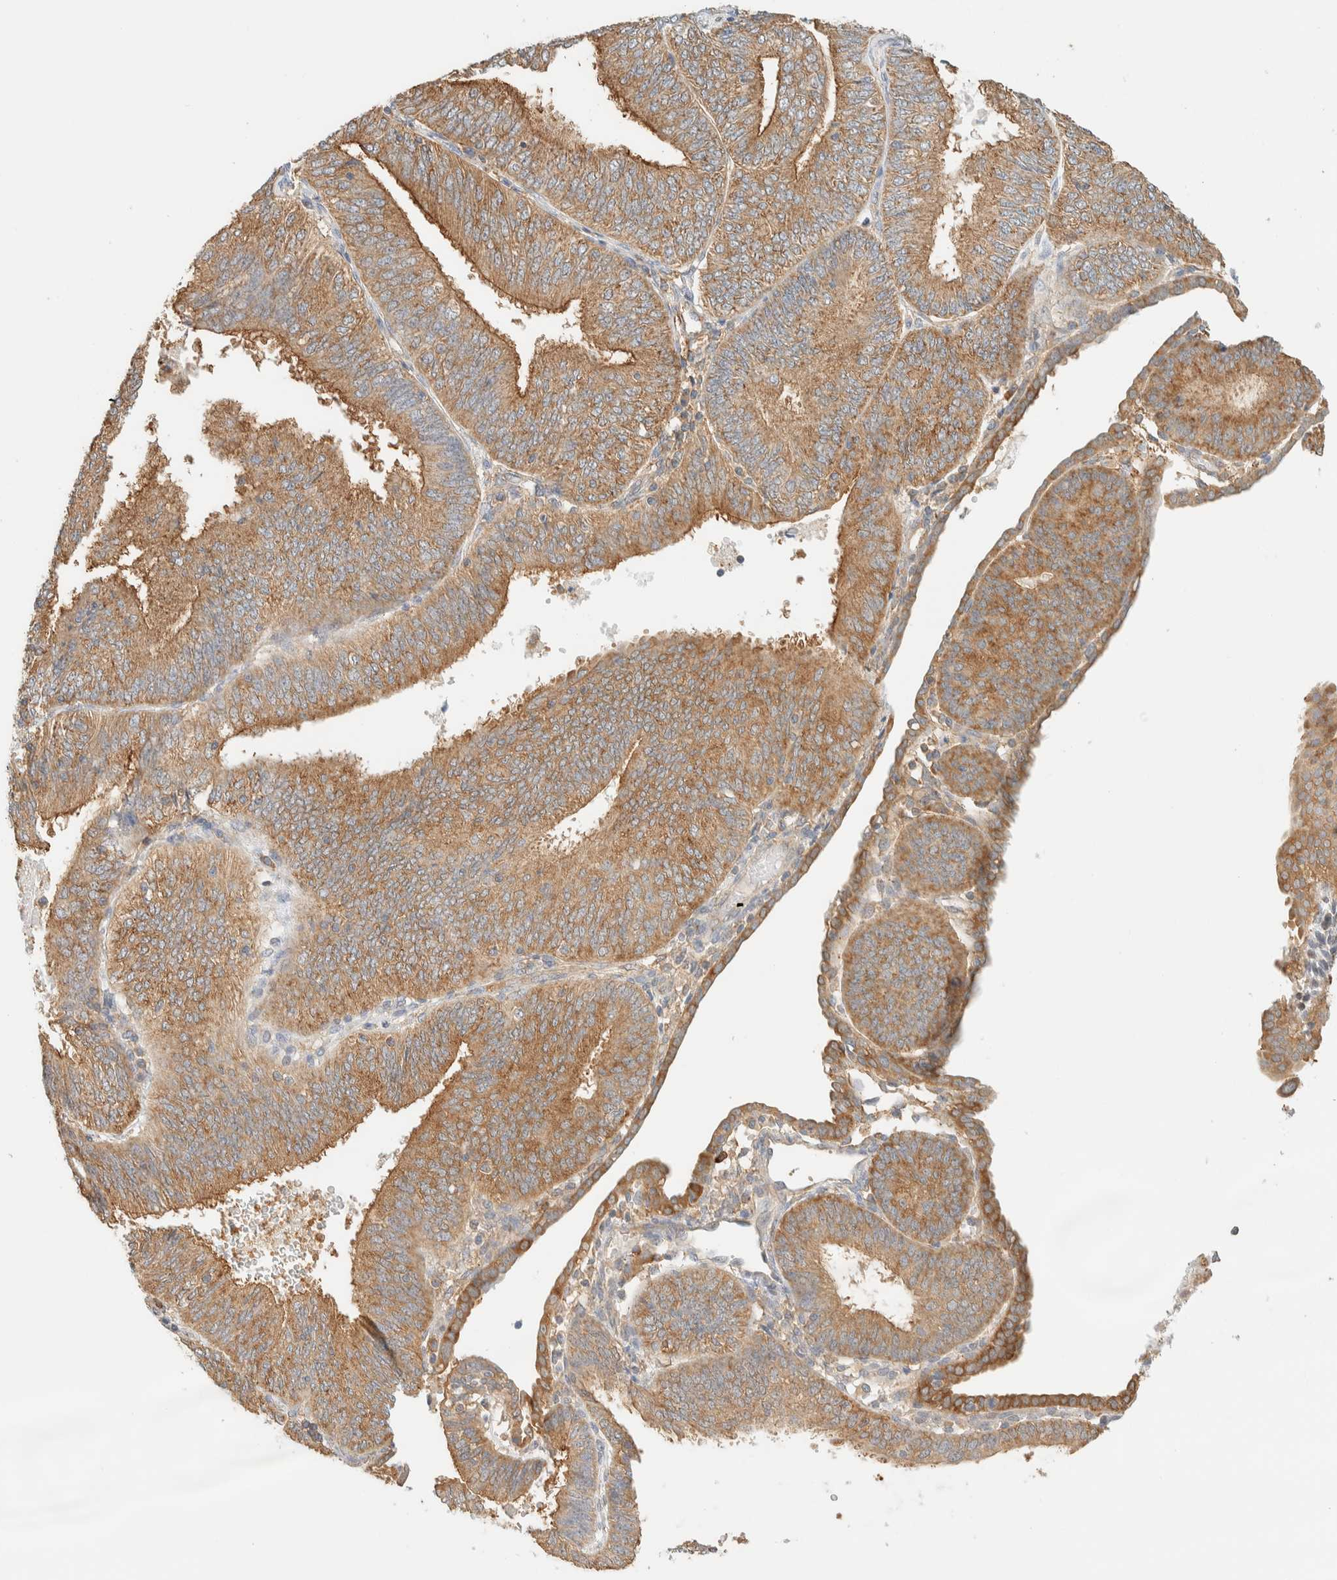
{"staining": {"intensity": "moderate", "quantity": ">75%", "location": "cytoplasmic/membranous"}, "tissue": "endometrial cancer", "cell_type": "Tumor cells", "image_type": "cancer", "snomed": [{"axis": "morphology", "description": "Adenocarcinoma, NOS"}, {"axis": "topography", "description": "Endometrium"}], "caption": "Endometrial cancer (adenocarcinoma) was stained to show a protein in brown. There is medium levels of moderate cytoplasmic/membranous staining in approximately >75% of tumor cells.", "gene": "TBC1D8B", "patient": {"sex": "female", "age": 58}}